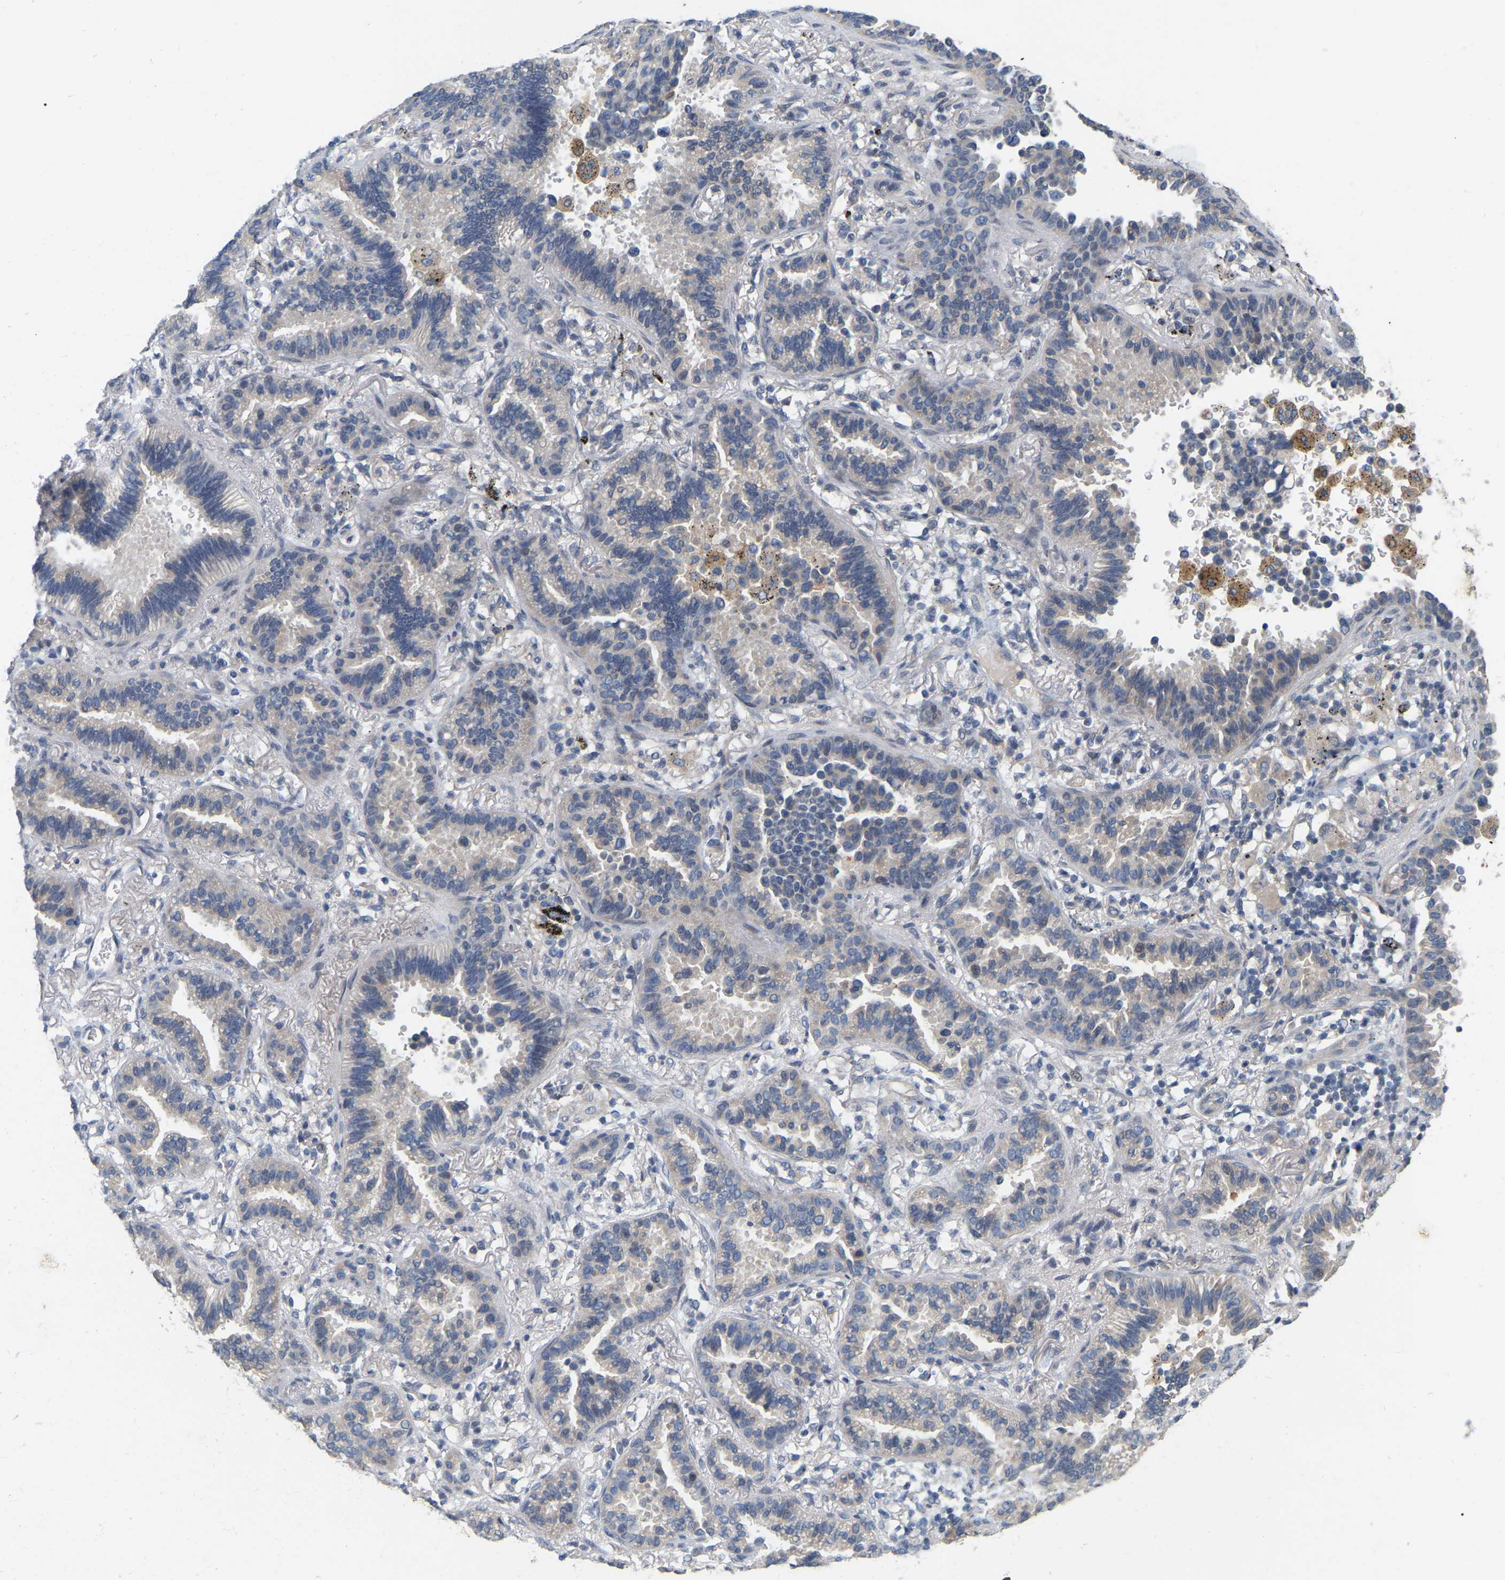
{"staining": {"intensity": "weak", "quantity": "<25%", "location": "cytoplasmic/membranous"}, "tissue": "lung cancer", "cell_type": "Tumor cells", "image_type": "cancer", "snomed": [{"axis": "morphology", "description": "Normal tissue, NOS"}, {"axis": "morphology", "description": "Adenocarcinoma, NOS"}, {"axis": "topography", "description": "Lung"}], "caption": "Immunohistochemical staining of lung cancer reveals no significant positivity in tumor cells.", "gene": "SSH1", "patient": {"sex": "male", "age": 59}}